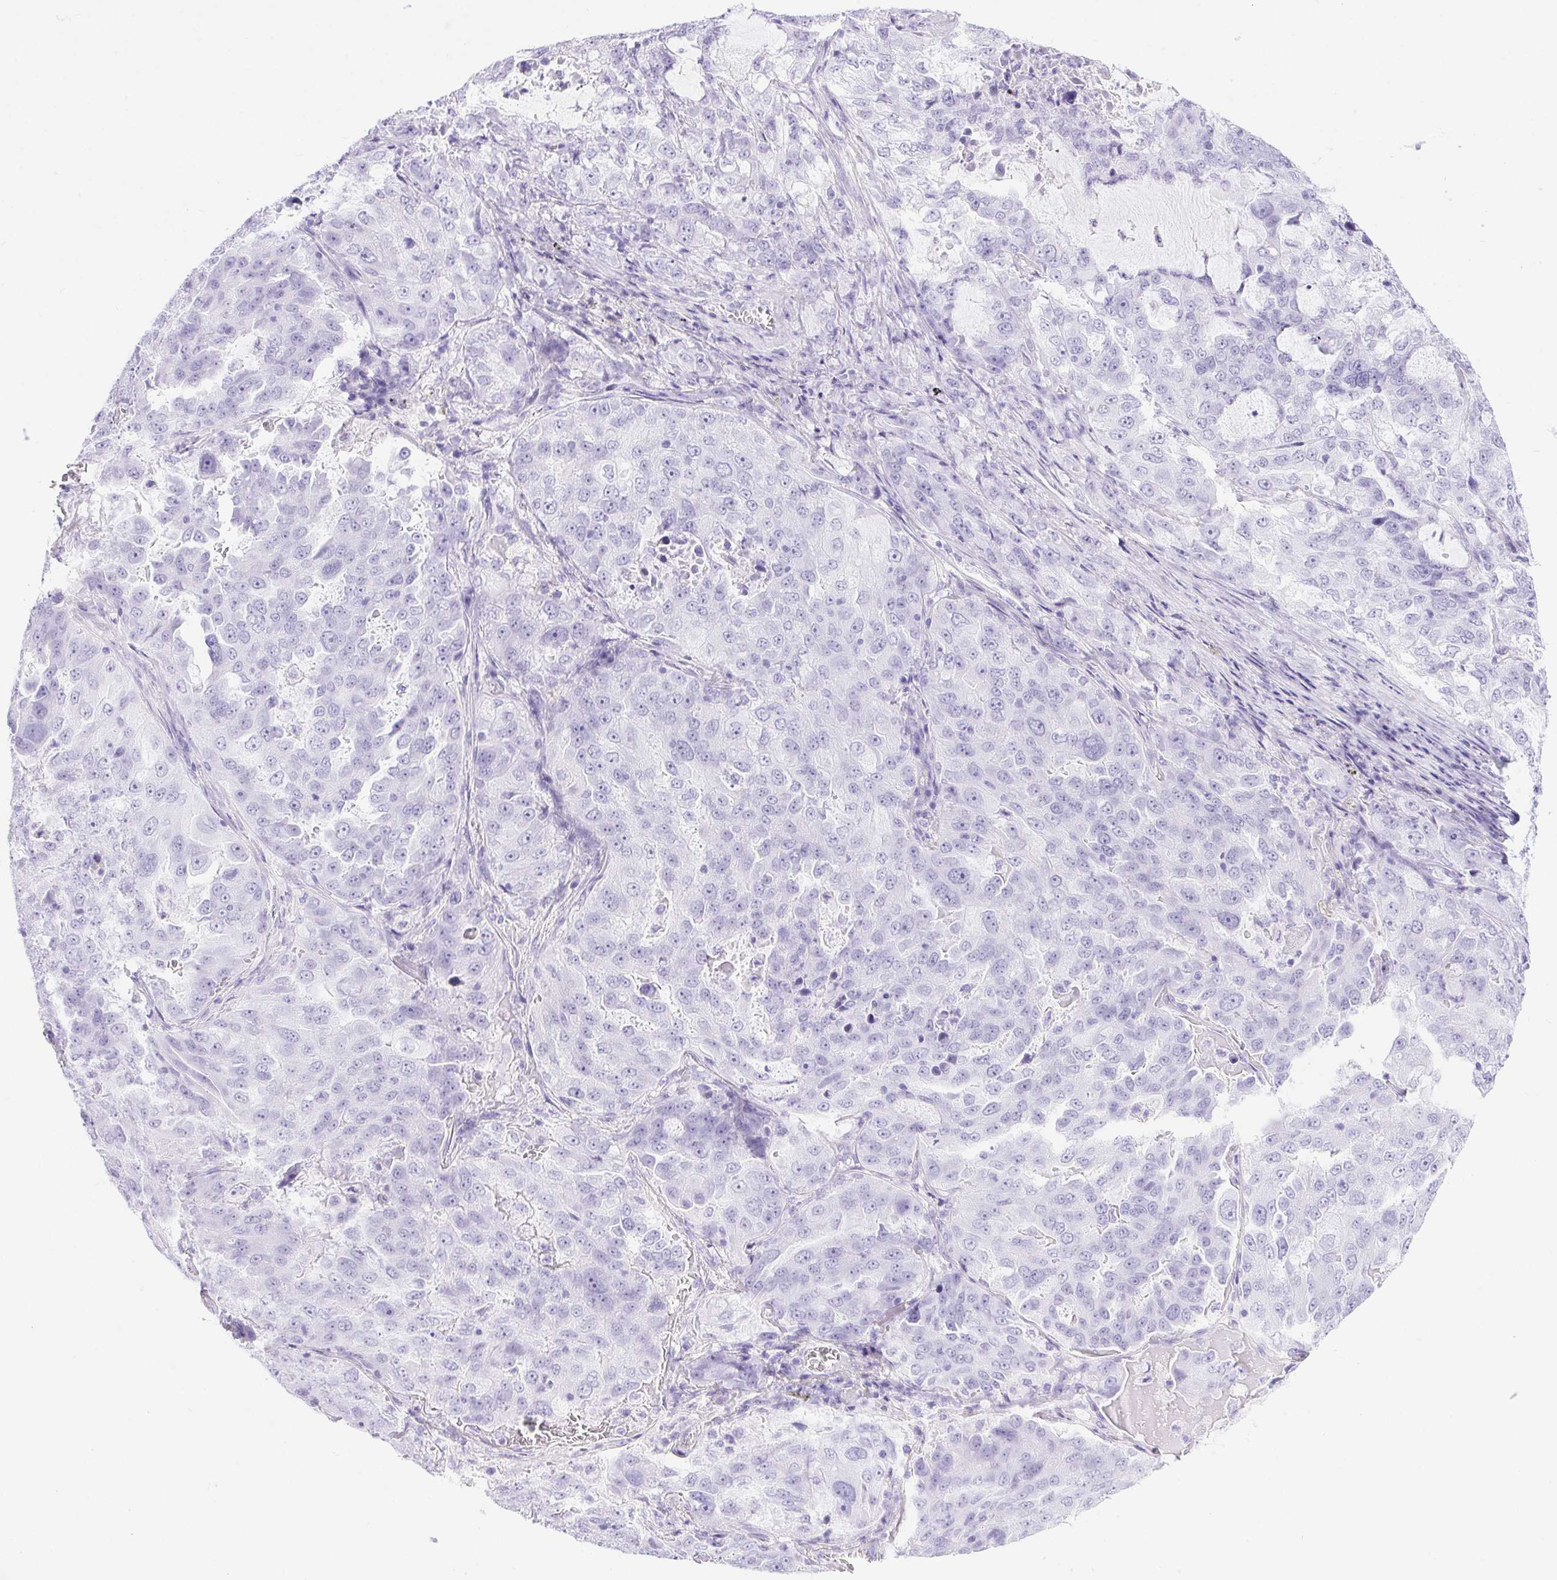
{"staining": {"intensity": "negative", "quantity": "none", "location": "none"}, "tissue": "lung cancer", "cell_type": "Tumor cells", "image_type": "cancer", "snomed": [{"axis": "morphology", "description": "Adenocarcinoma, NOS"}, {"axis": "topography", "description": "Lung"}], "caption": "This photomicrograph is of lung cancer (adenocarcinoma) stained with immunohistochemistry to label a protein in brown with the nuclei are counter-stained blue. There is no positivity in tumor cells.", "gene": "ERP27", "patient": {"sex": "female", "age": 61}}